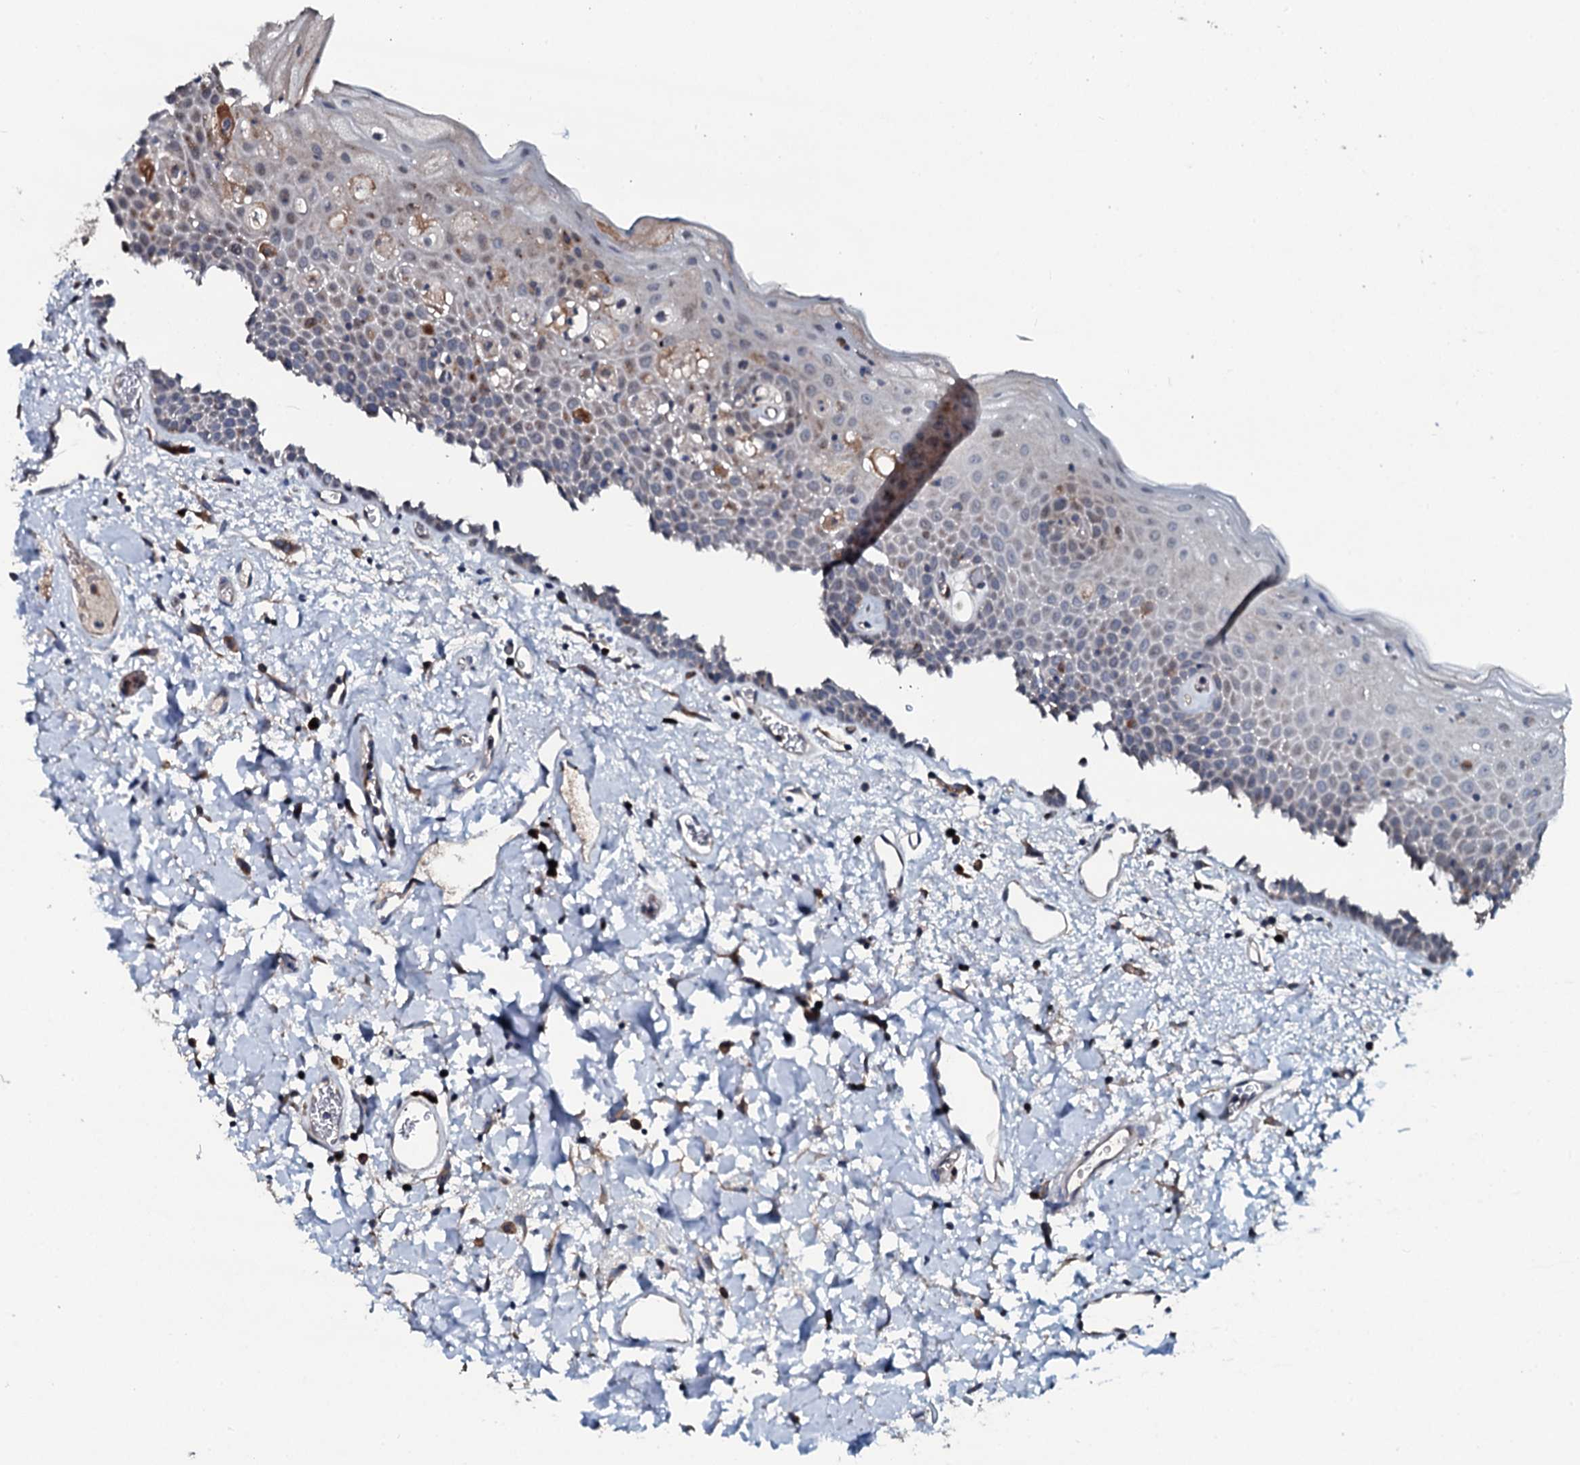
{"staining": {"intensity": "negative", "quantity": "none", "location": "none"}, "tissue": "oral mucosa", "cell_type": "Squamous epithelial cells", "image_type": "normal", "snomed": [{"axis": "morphology", "description": "Normal tissue, NOS"}, {"axis": "topography", "description": "Oral tissue"}], "caption": "Immunohistochemistry image of benign oral mucosa stained for a protein (brown), which shows no positivity in squamous epithelial cells. Nuclei are stained in blue.", "gene": "IL12B", "patient": {"sex": "male", "age": 74}}